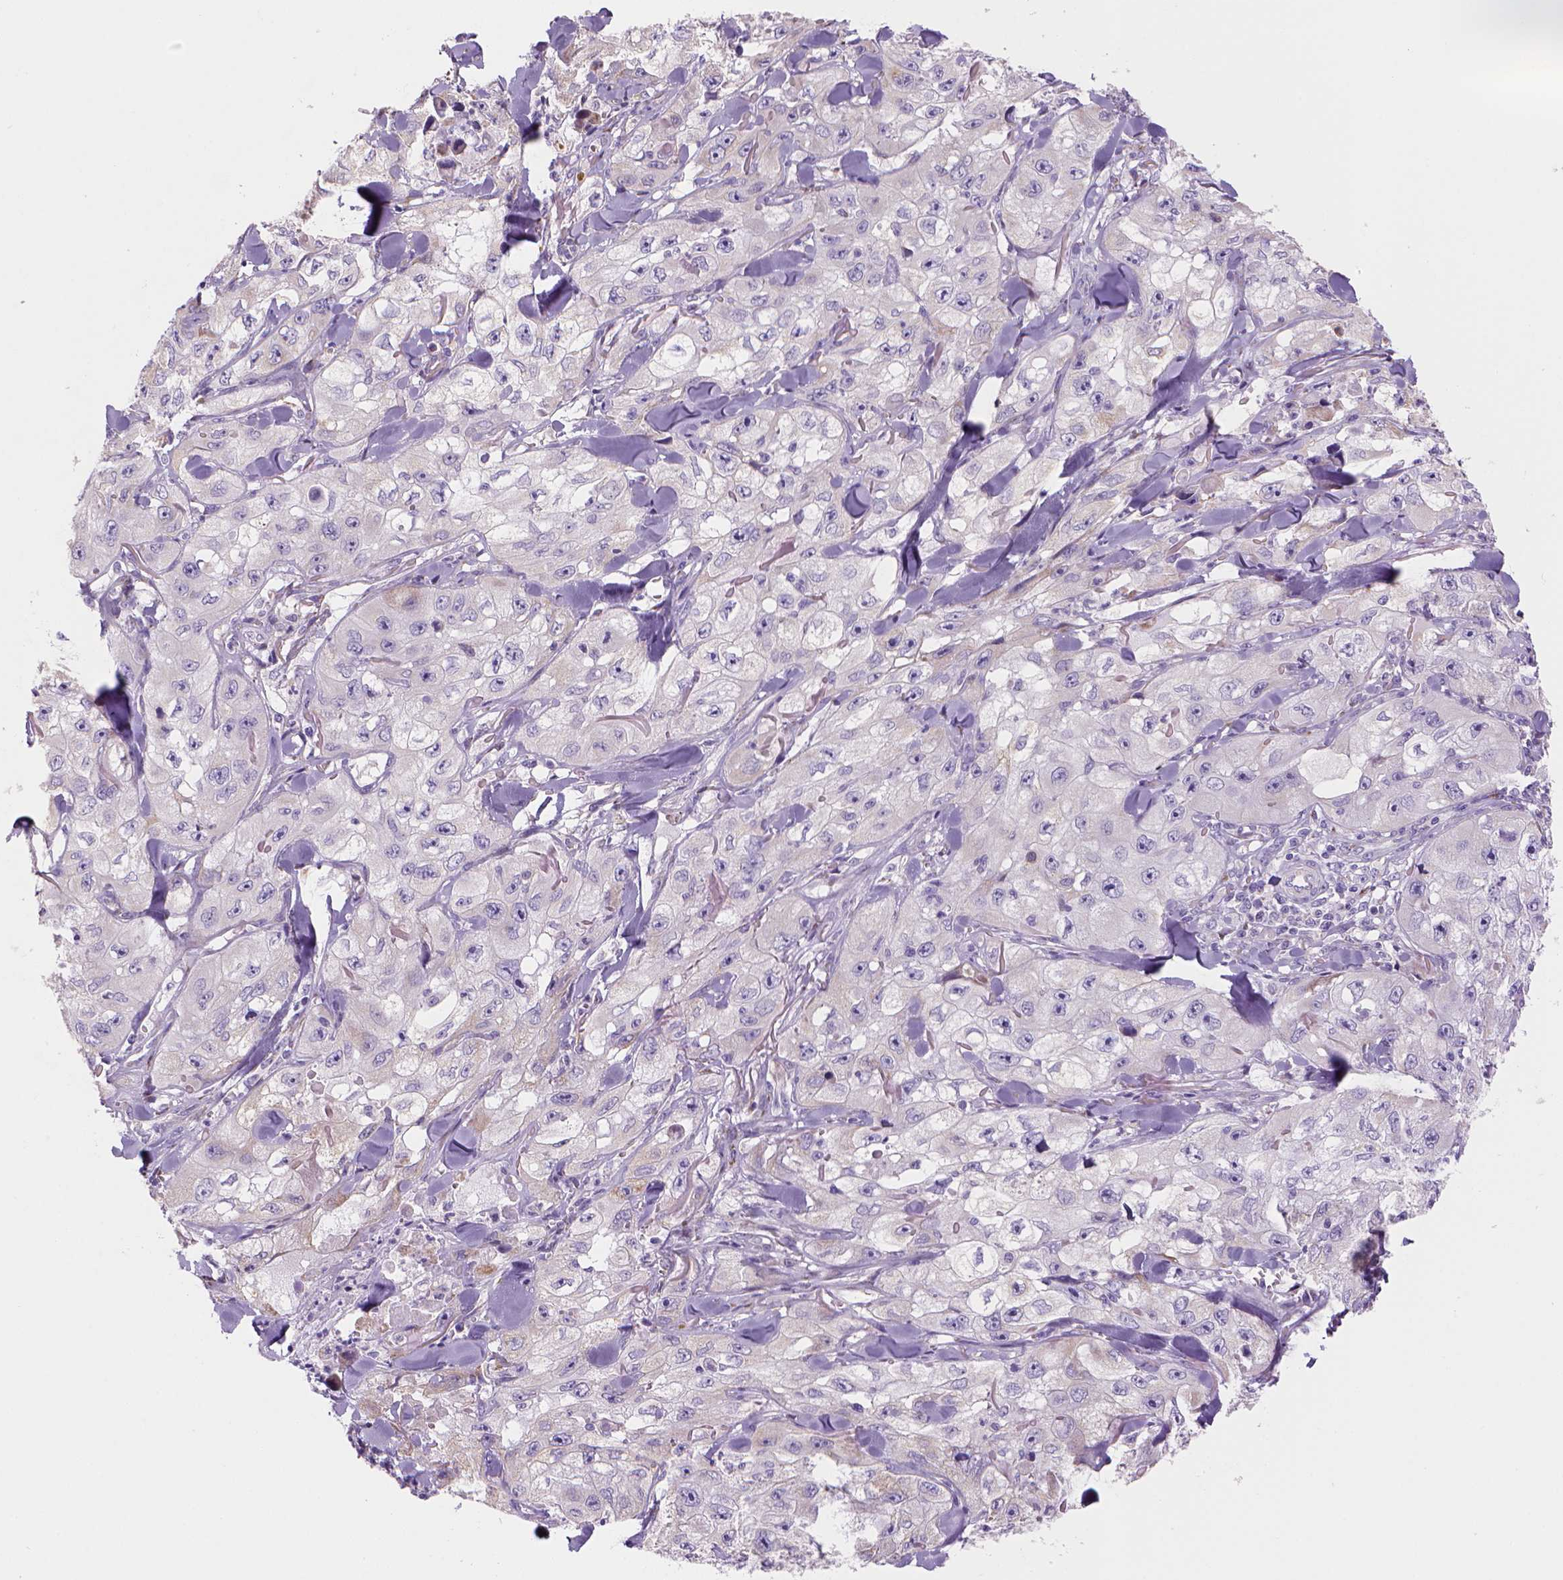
{"staining": {"intensity": "negative", "quantity": "none", "location": "none"}, "tissue": "skin cancer", "cell_type": "Tumor cells", "image_type": "cancer", "snomed": [{"axis": "morphology", "description": "Squamous cell carcinoma, NOS"}, {"axis": "topography", "description": "Skin"}, {"axis": "topography", "description": "Subcutis"}], "caption": "Tumor cells show no significant staining in skin squamous cell carcinoma.", "gene": "CES2", "patient": {"sex": "male", "age": 73}}